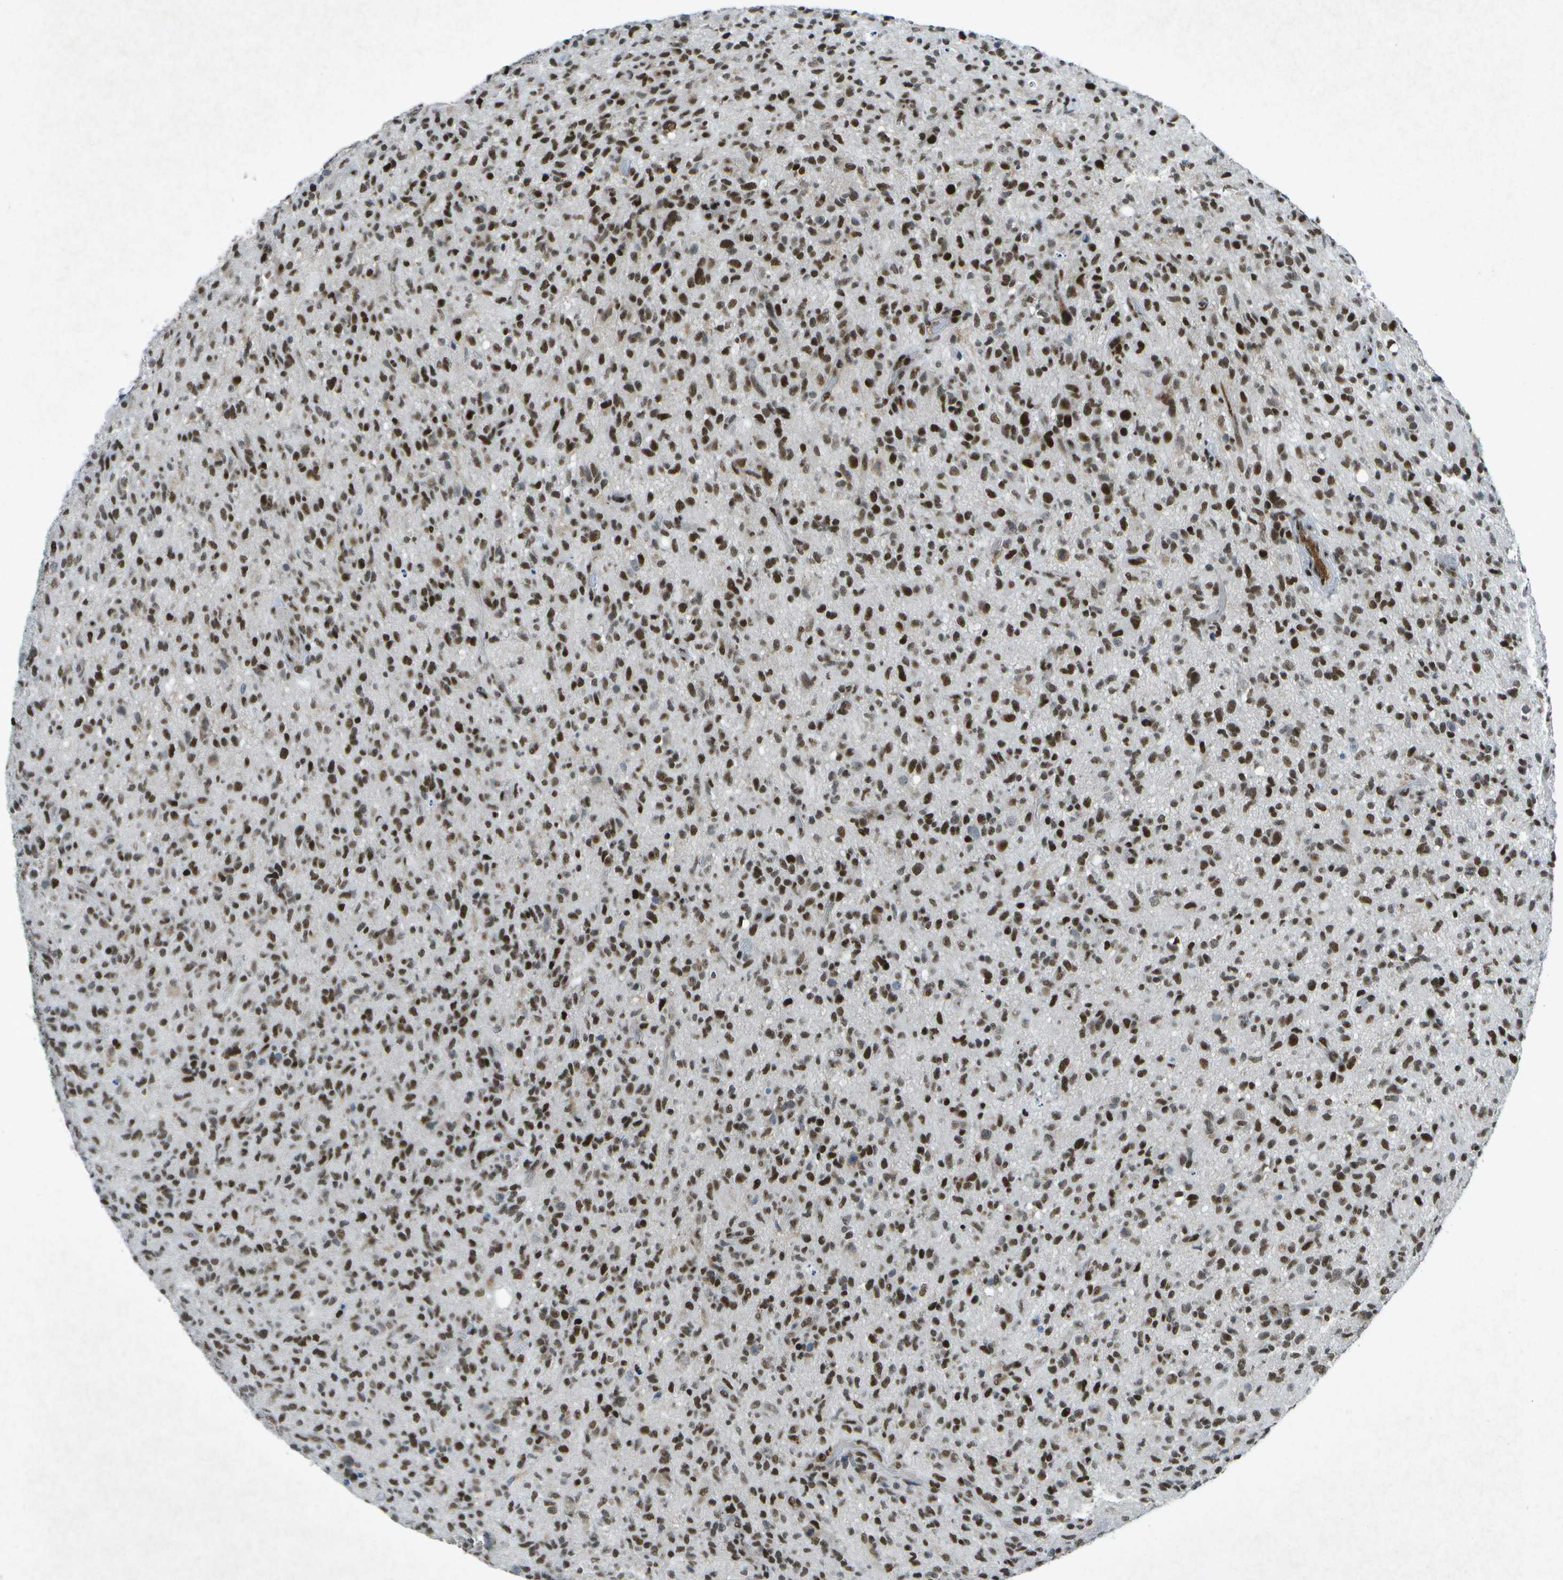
{"staining": {"intensity": "strong", "quantity": ">75%", "location": "nuclear"}, "tissue": "glioma", "cell_type": "Tumor cells", "image_type": "cancer", "snomed": [{"axis": "morphology", "description": "Glioma, malignant, High grade"}, {"axis": "topography", "description": "Brain"}], "caption": "An image of glioma stained for a protein reveals strong nuclear brown staining in tumor cells.", "gene": "MTA2", "patient": {"sex": "male", "age": 71}}